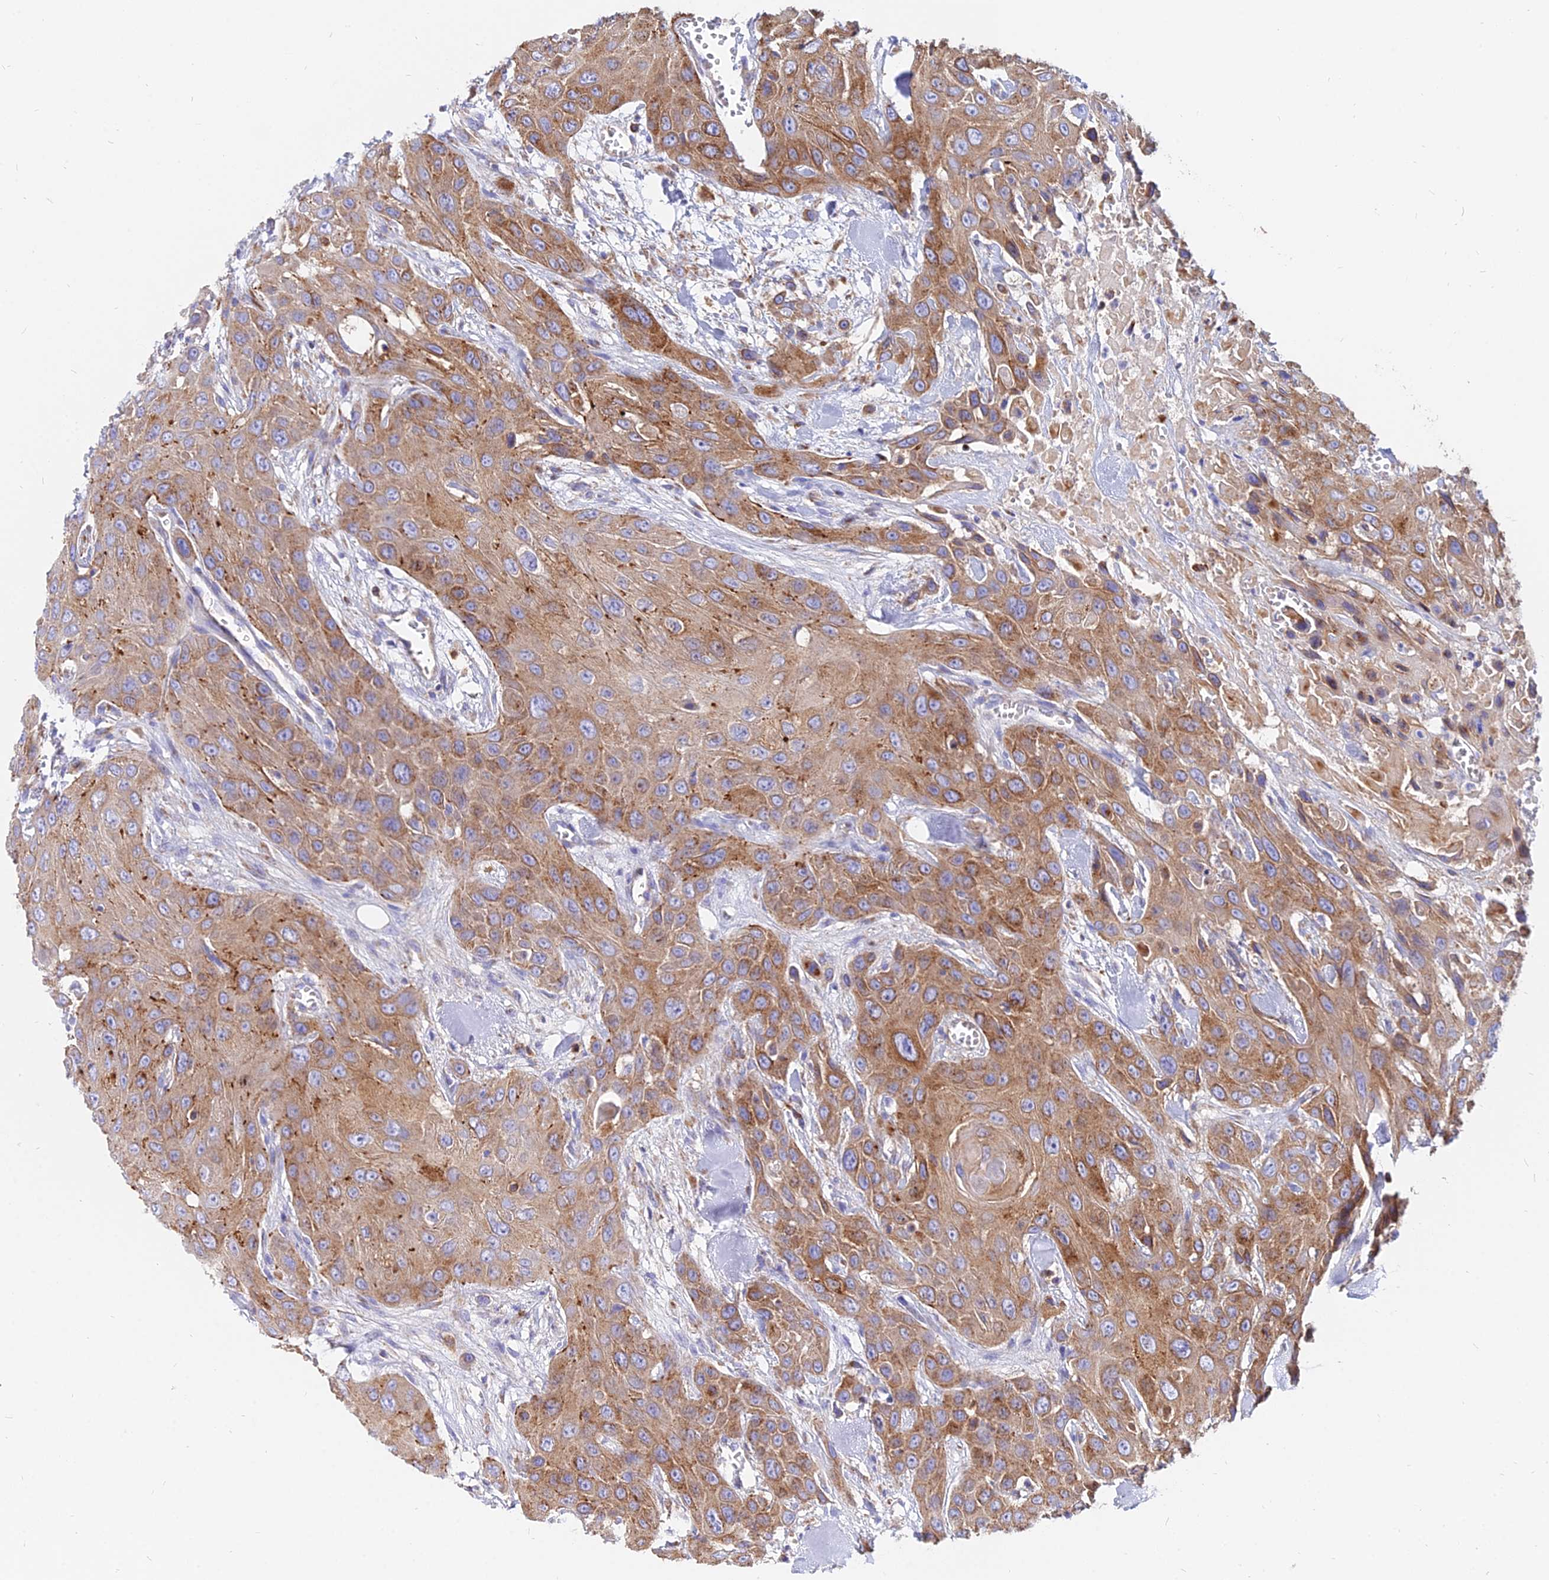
{"staining": {"intensity": "moderate", "quantity": ">75%", "location": "cytoplasmic/membranous"}, "tissue": "head and neck cancer", "cell_type": "Tumor cells", "image_type": "cancer", "snomed": [{"axis": "morphology", "description": "Squamous cell carcinoma, NOS"}, {"axis": "topography", "description": "Head-Neck"}], "caption": "Head and neck cancer (squamous cell carcinoma) stained for a protein (brown) displays moderate cytoplasmic/membranous positive staining in about >75% of tumor cells.", "gene": "AGTRAP", "patient": {"sex": "male", "age": 81}}